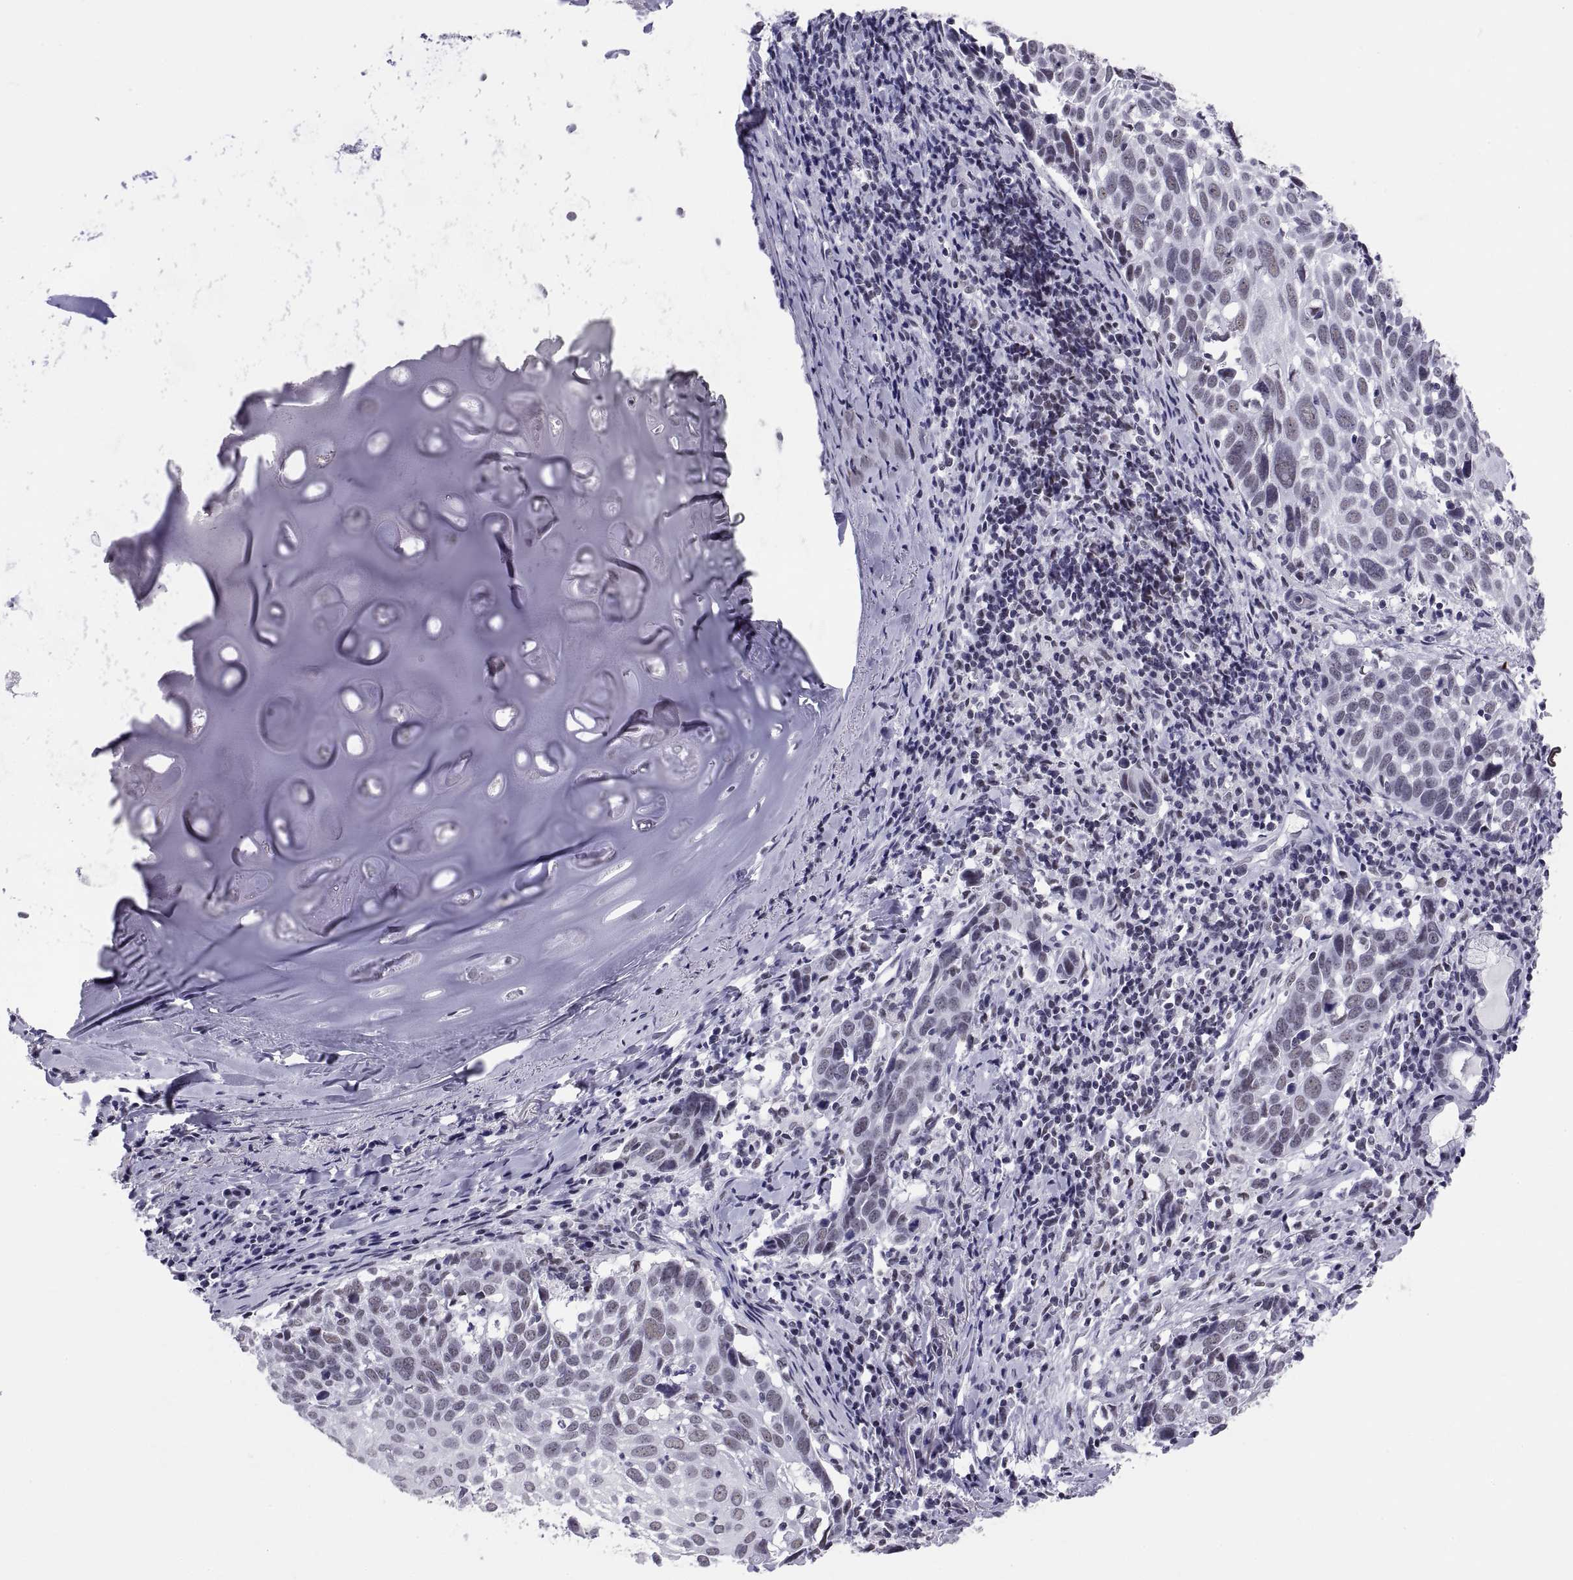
{"staining": {"intensity": "negative", "quantity": "none", "location": "none"}, "tissue": "lung cancer", "cell_type": "Tumor cells", "image_type": "cancer", "snomed": [{"axis": "morphology", "description": "Squamous cell carcinoma, NOS"}, {"axis": "topography", "description": "Lung"}], "caption": "This is an immunohistochemistry image of lung cancer. There is no positivity in tumor cells.", "gene": "NEUROD6", "patient": {"sex": "male", "age": 57}}